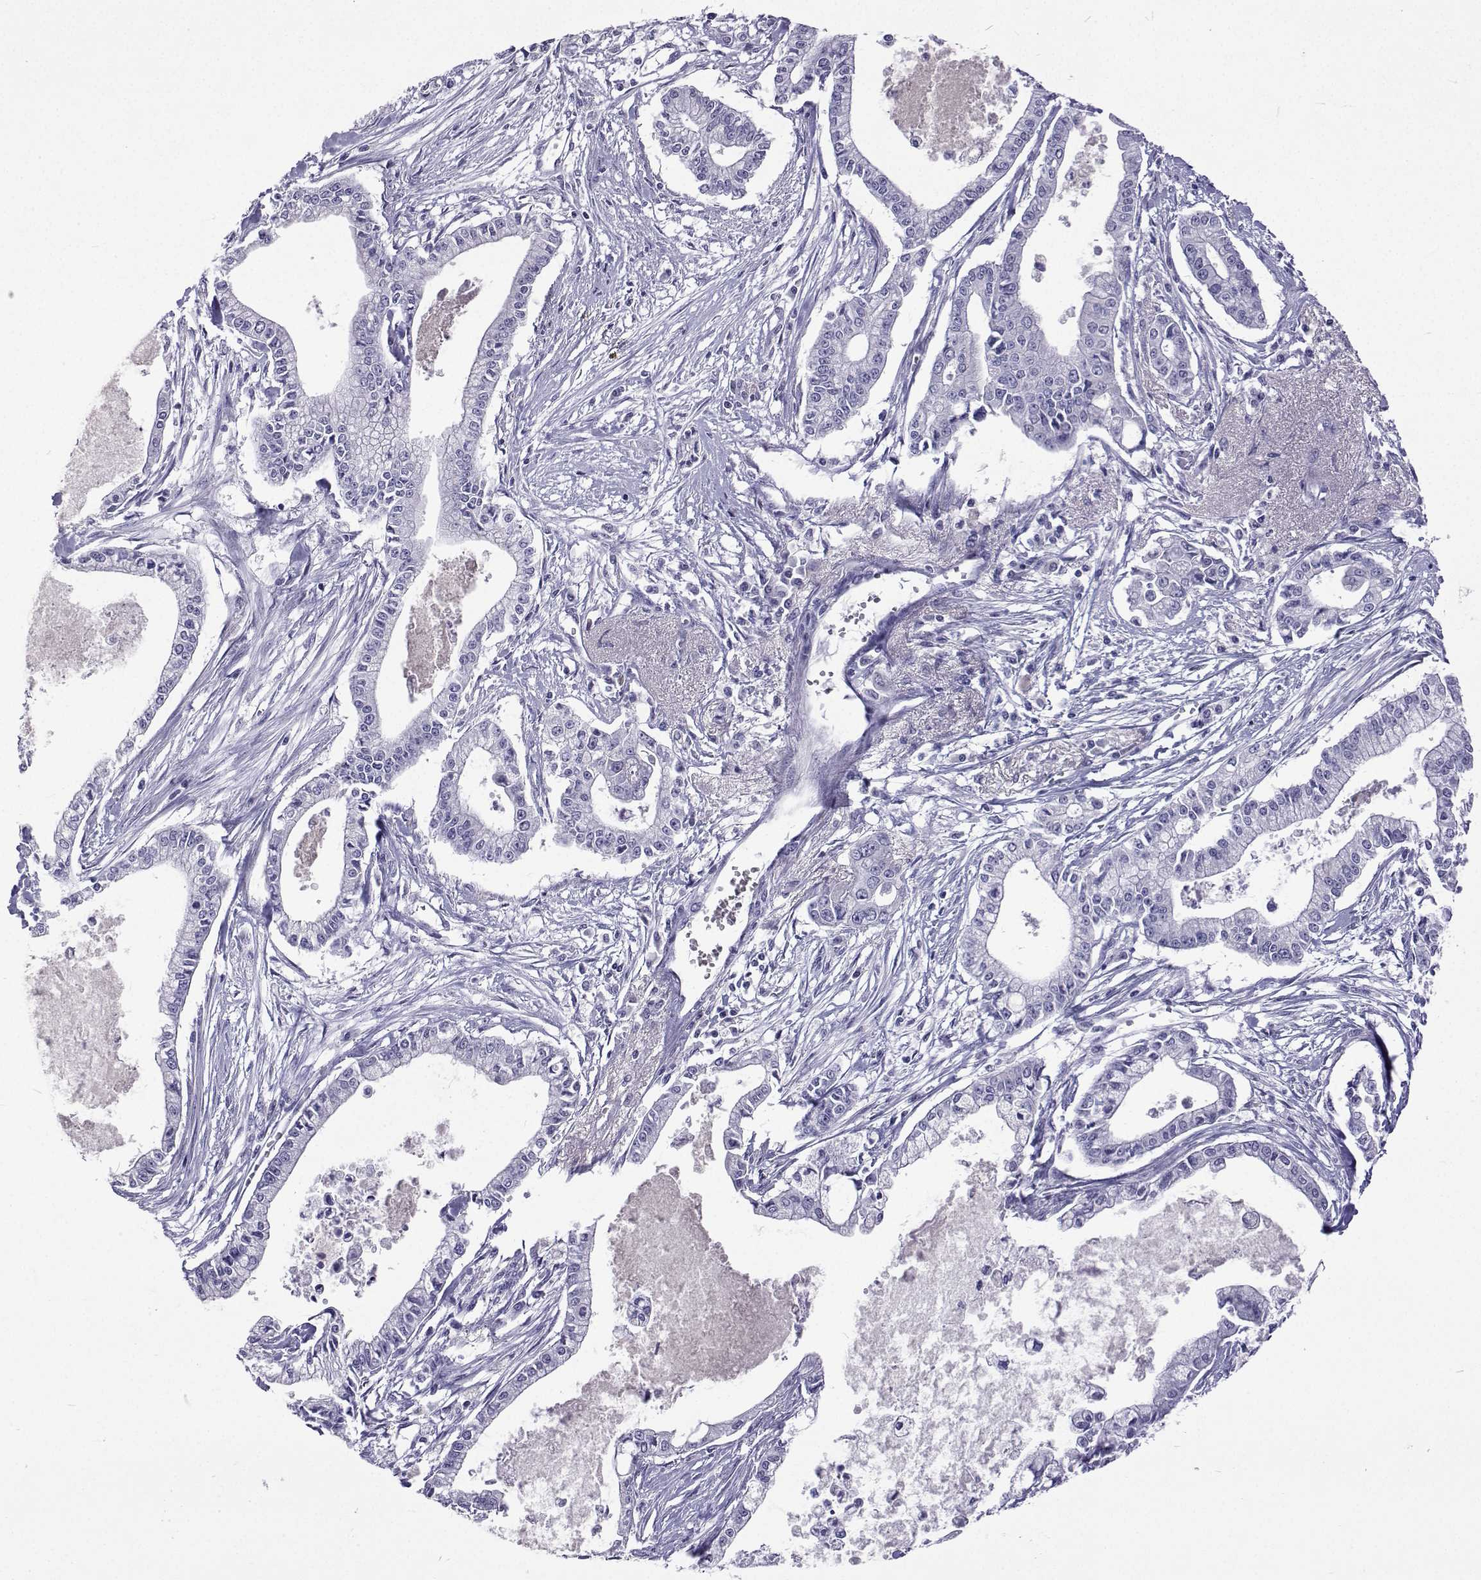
{"staining": {"intensity": "negative", "quantity": "none", "location": "none"}, "tissue": "pancreatic cancer", "cell_type": "Tumor cells", "image_type": "cancer", "snomed": [{"axis": "morphology", "description": "Adenocarcinoma, NOS"}, {"axis": "topography", "description": "Pancreas"}], "caption": "Micrograph shows no significant protein expression in tumor cells of pancreatic adenocarcinoma.", "gene": "GALM", "patient": {"sex": "female", "age": 65}}